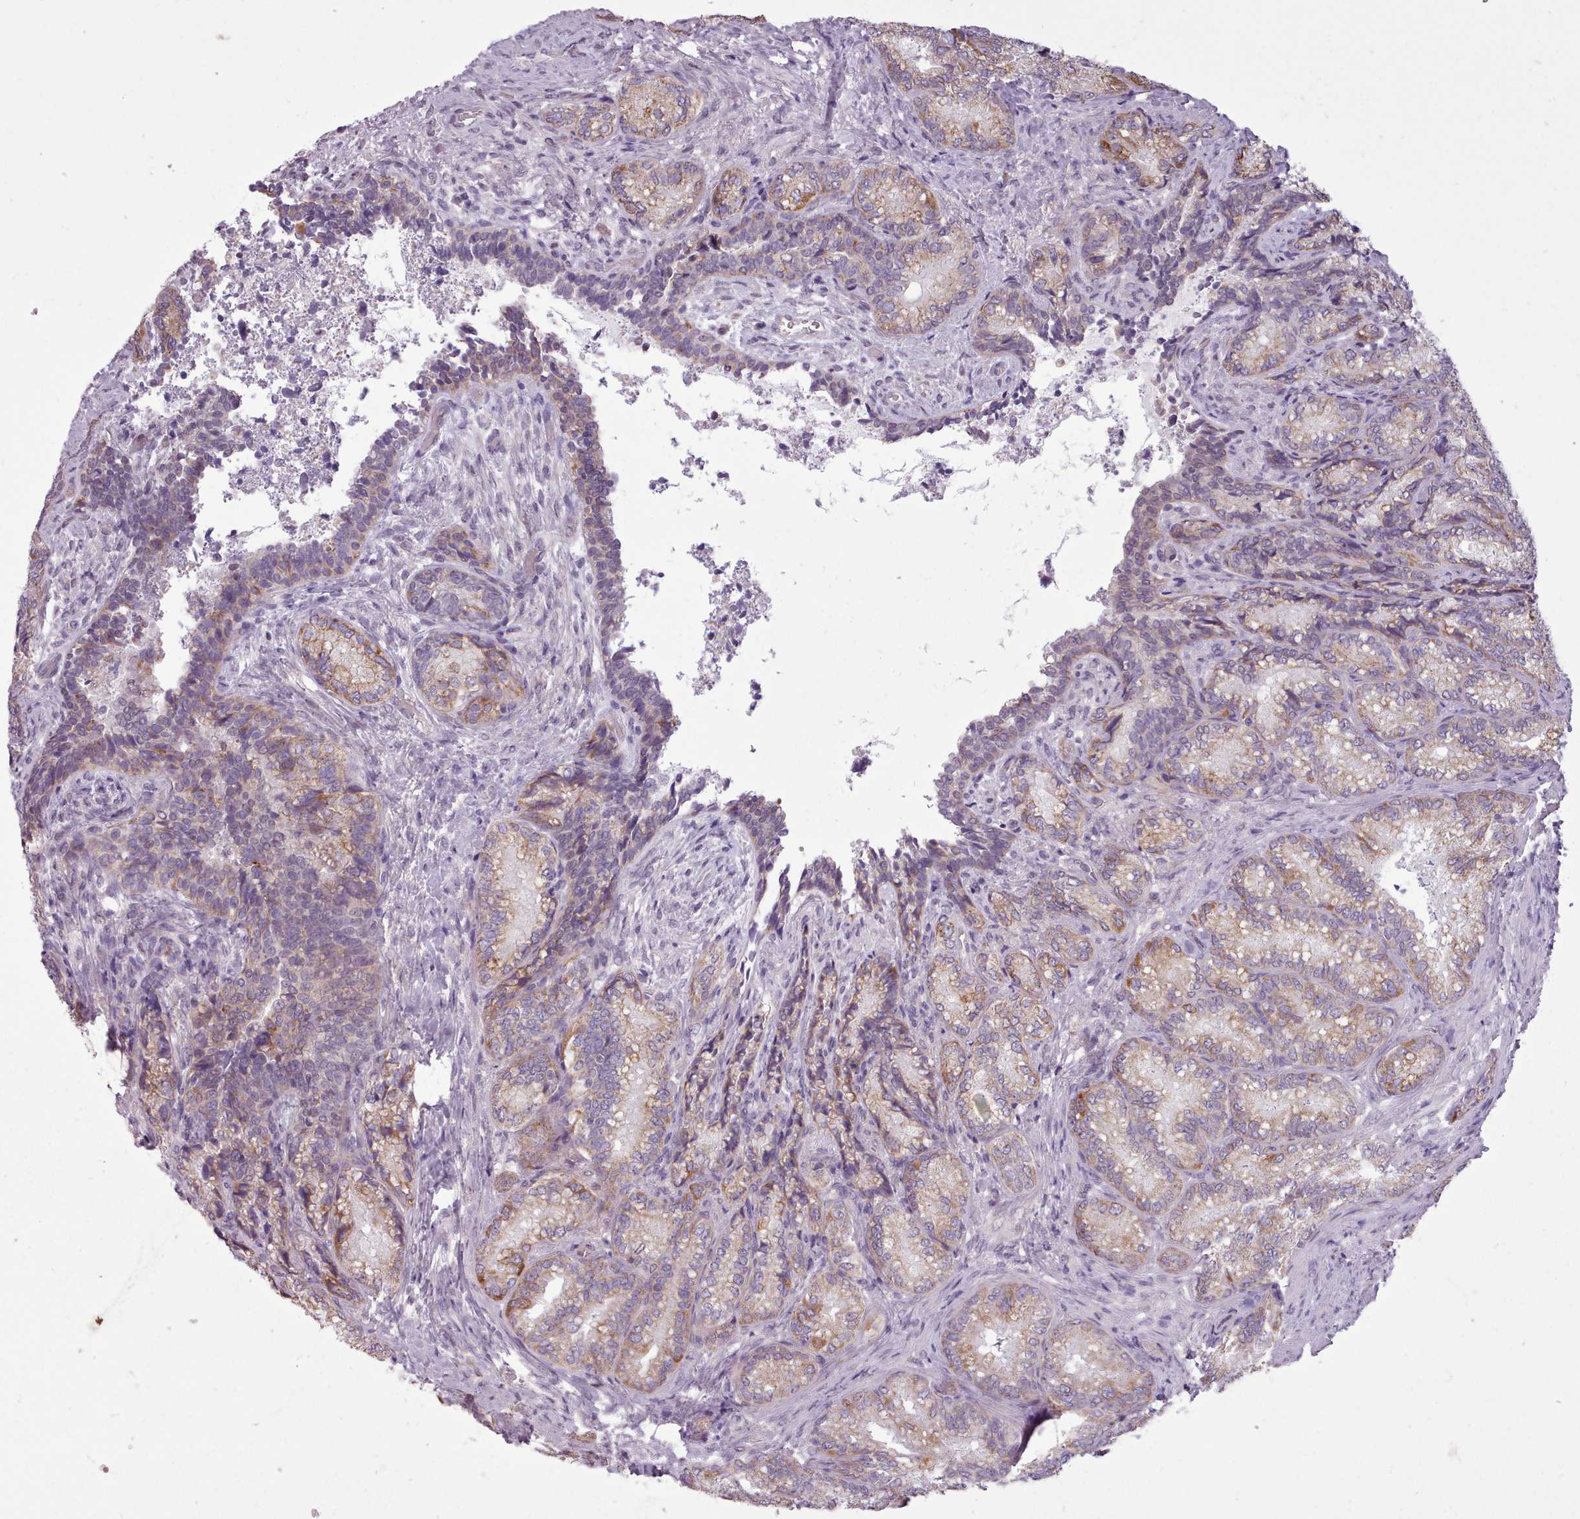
{"staining": {"intensity": "moderate", "quantity": "<25%", "location": "cytoplasmic/membranous"}, "tissue": "seminal vesicle", "cell_type": "Glandular cells", "image_type": "normal", "snomed": [{"axis": "morphology", "description": "Normal tissue, NOS"}, {"axis": "topography", "description": "Seminal veicle"}], "caption": "Protein analysis of unremarkable seminal vesicle shows moderate cytoplasmic/membranous staining in about <25% of glandular cells. The protein of interest is stained brown, and the nuclei are stained in blue (DAB IHC with brightfield microscopy, high magnification).", "gene": "SLURP1", "patient": {"sex": "male", "age": 58}}